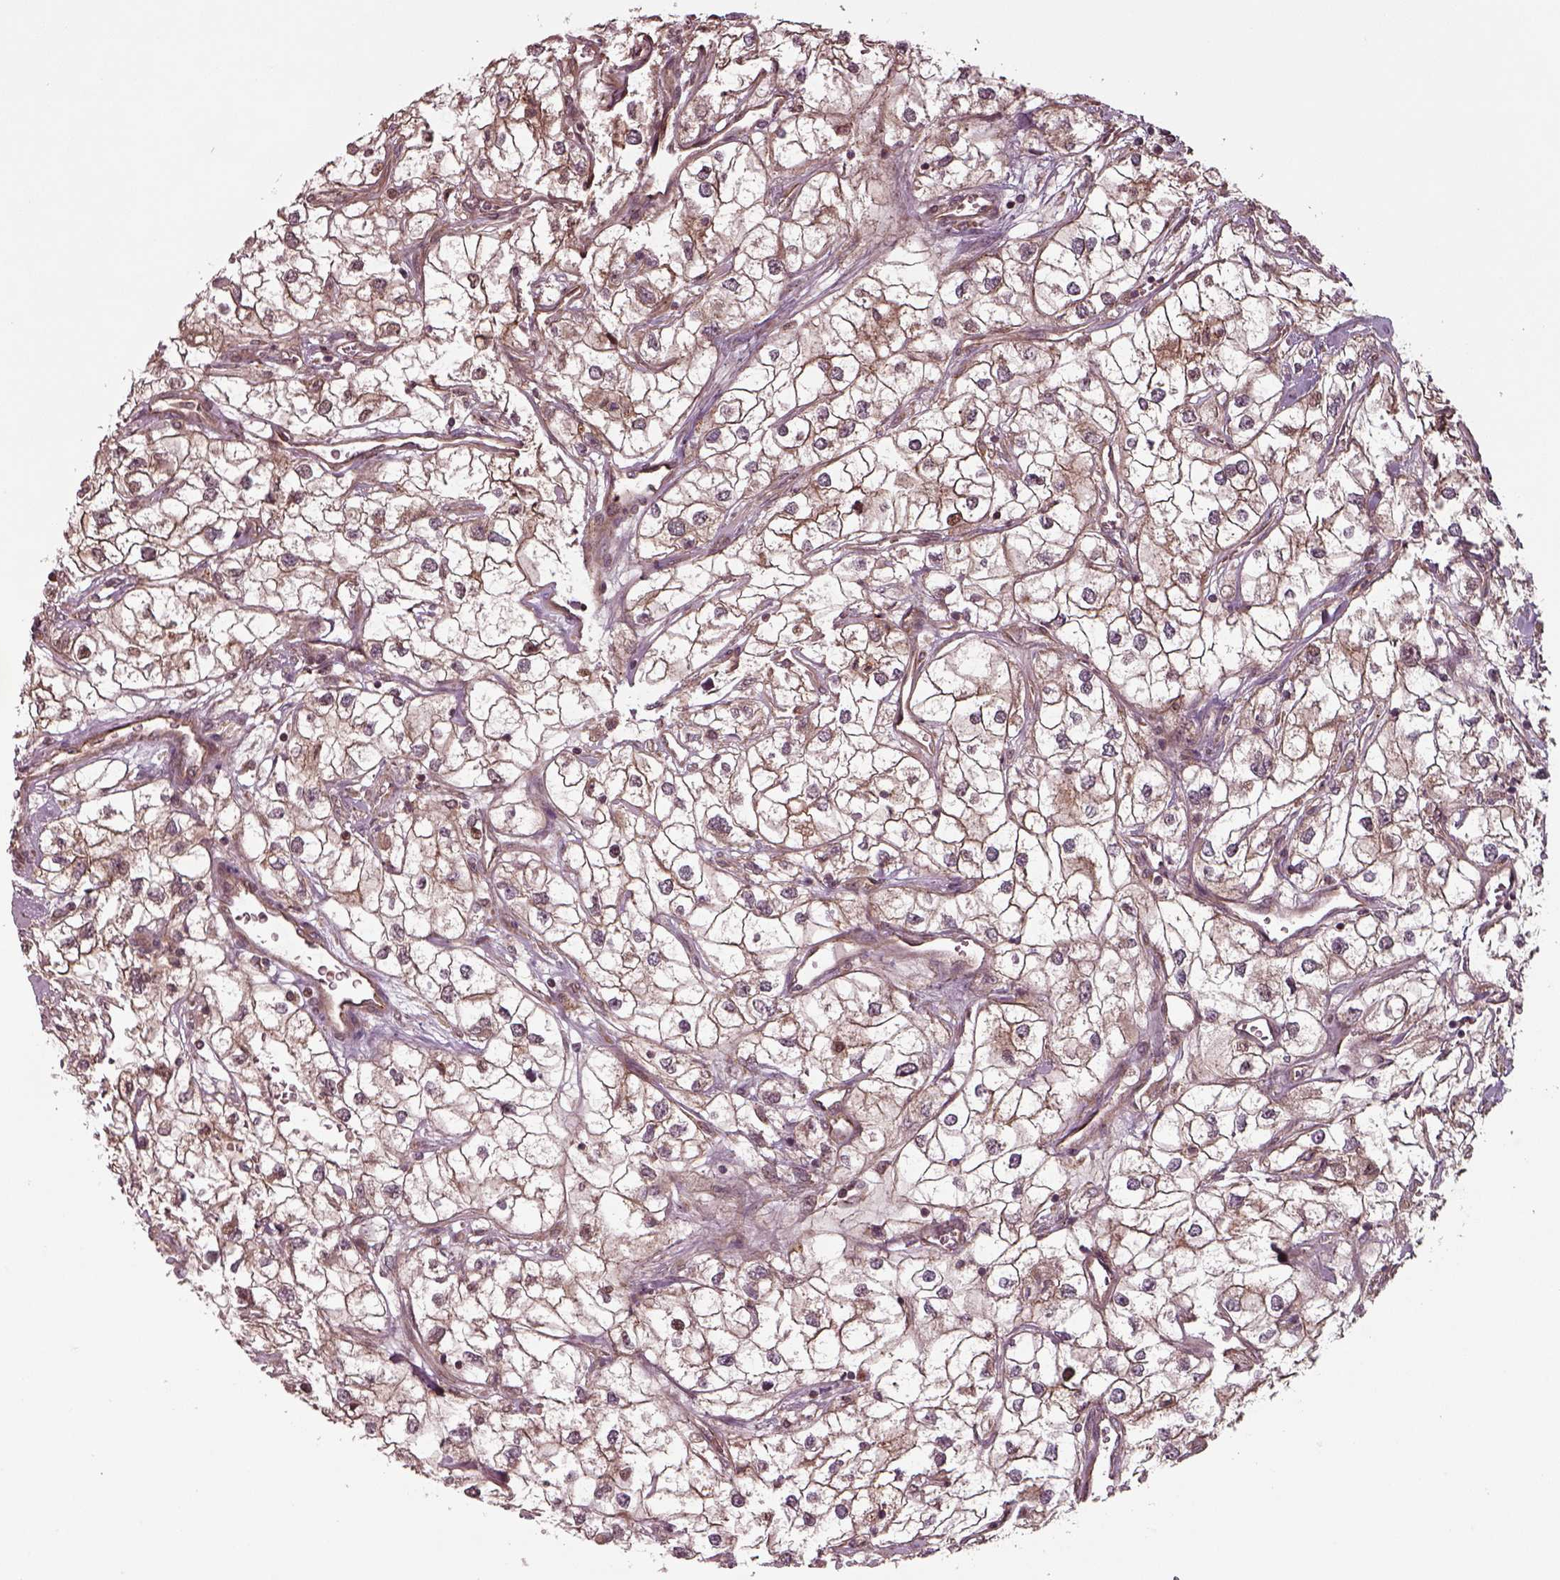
{"staining": {"intensity": "moderate", "quantity": ">75%", "location": "cytoplasmic/membranous"}, "tissue": "renal cancer", "cell_type": "Tumor cells", "image_type": "cancer", "snomed": [{"axis": "morphology", "description": "Adenocarcinoma, NOS"}, {"axis": "topography", "description": "Kidney"}], "caption": "Moderate cytoplasmic/membranous protein positivity is identified in about >75% of tumor cells in renal cancer.", "gene": "CHMP3", "patient": {"sex": "male", "age": 59}}